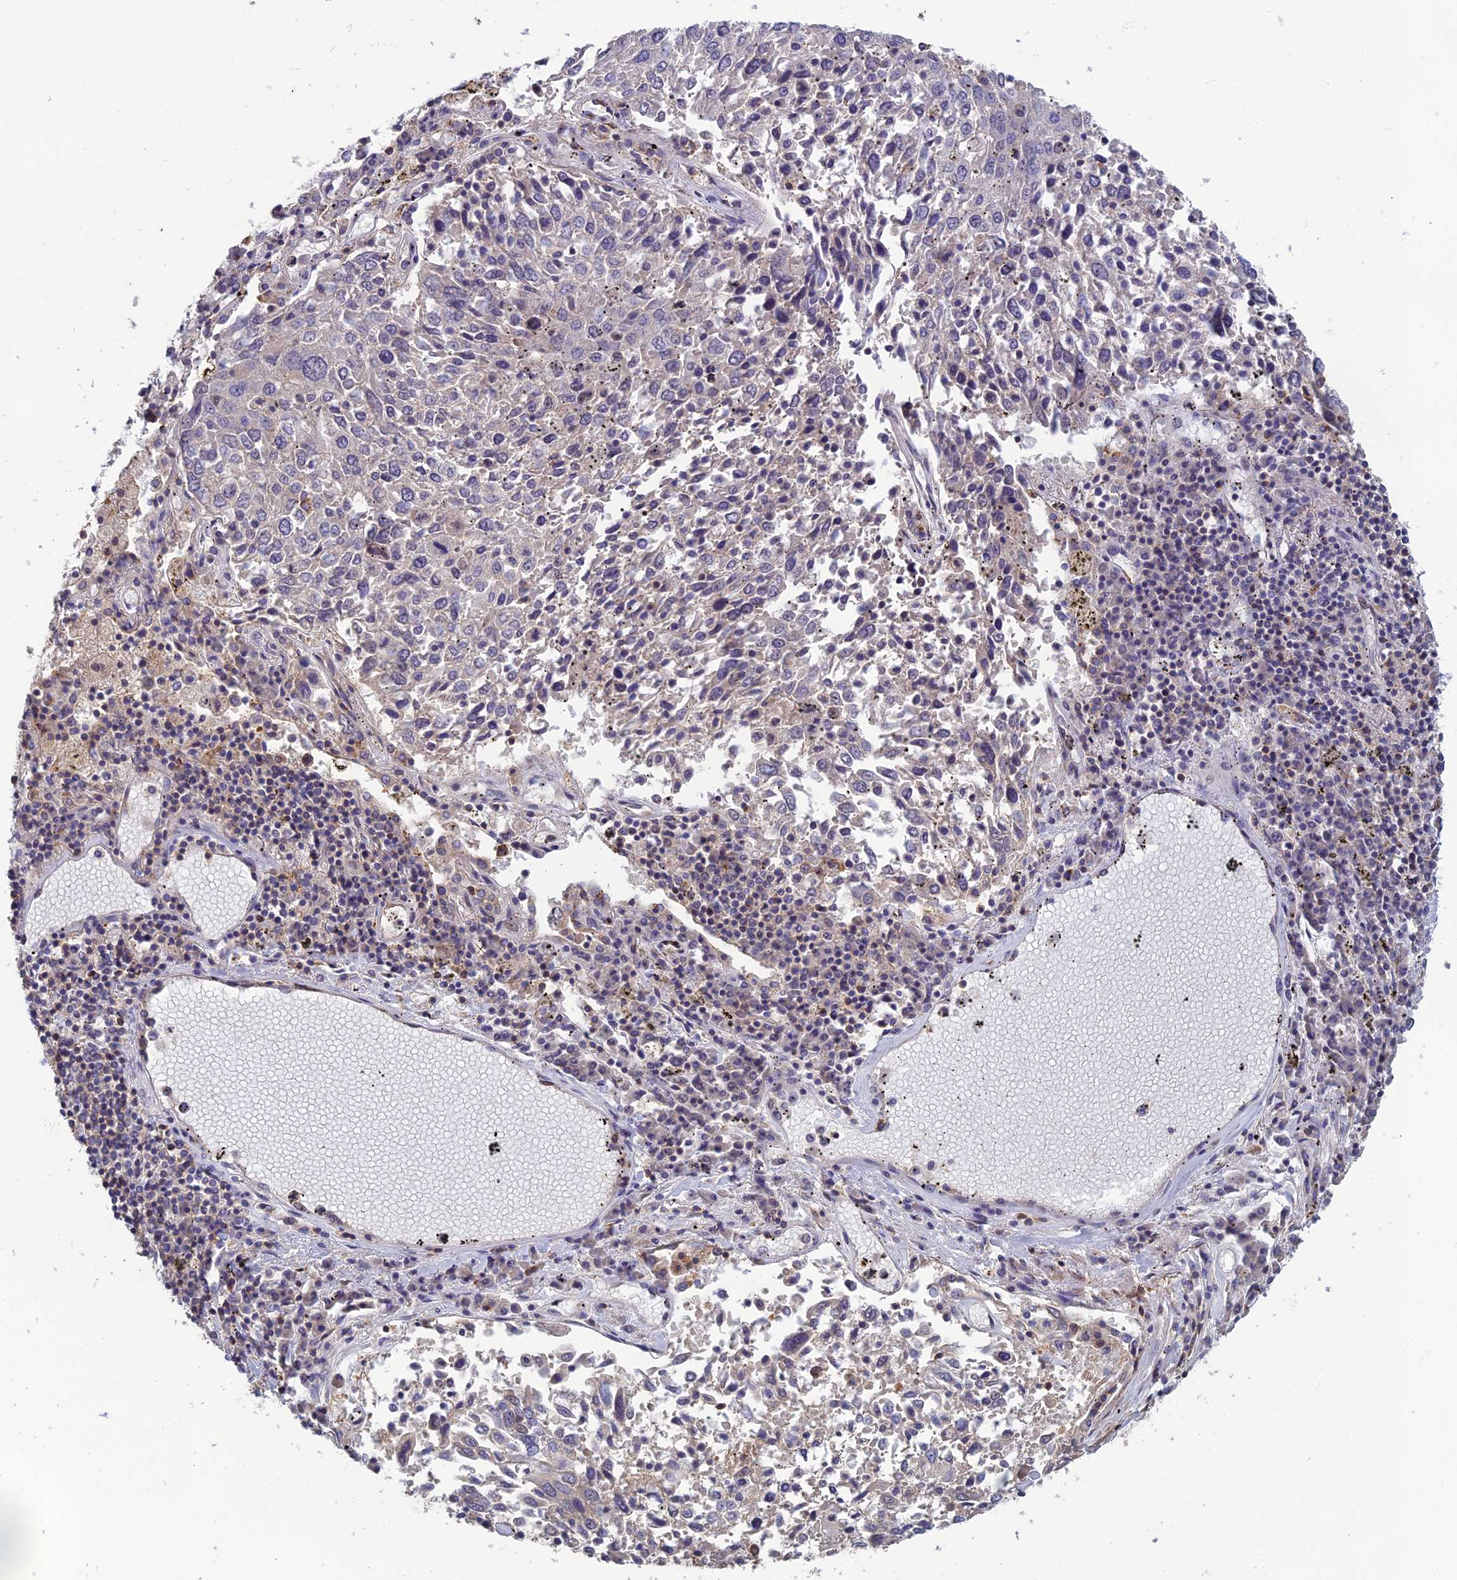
{"staining": {"intensity": "negative", "quantity": "none", "location": "none"}, "tissue": "lung cancer", "cell_type": "Tumor cells", "image_type": "cancer", "snomed": [{"axis": "morphology", "description": "Squamous cell carcinoma, NOS"}, {"axis": "topography", "description": "Lung"}], "caption": "Squamous cell carcinoma (lung) was stained to show a protein in brown. There is no significant expression in tumor cells.", "gene": "C15orf62", "patient": {"sex": "male", "age": 65}}